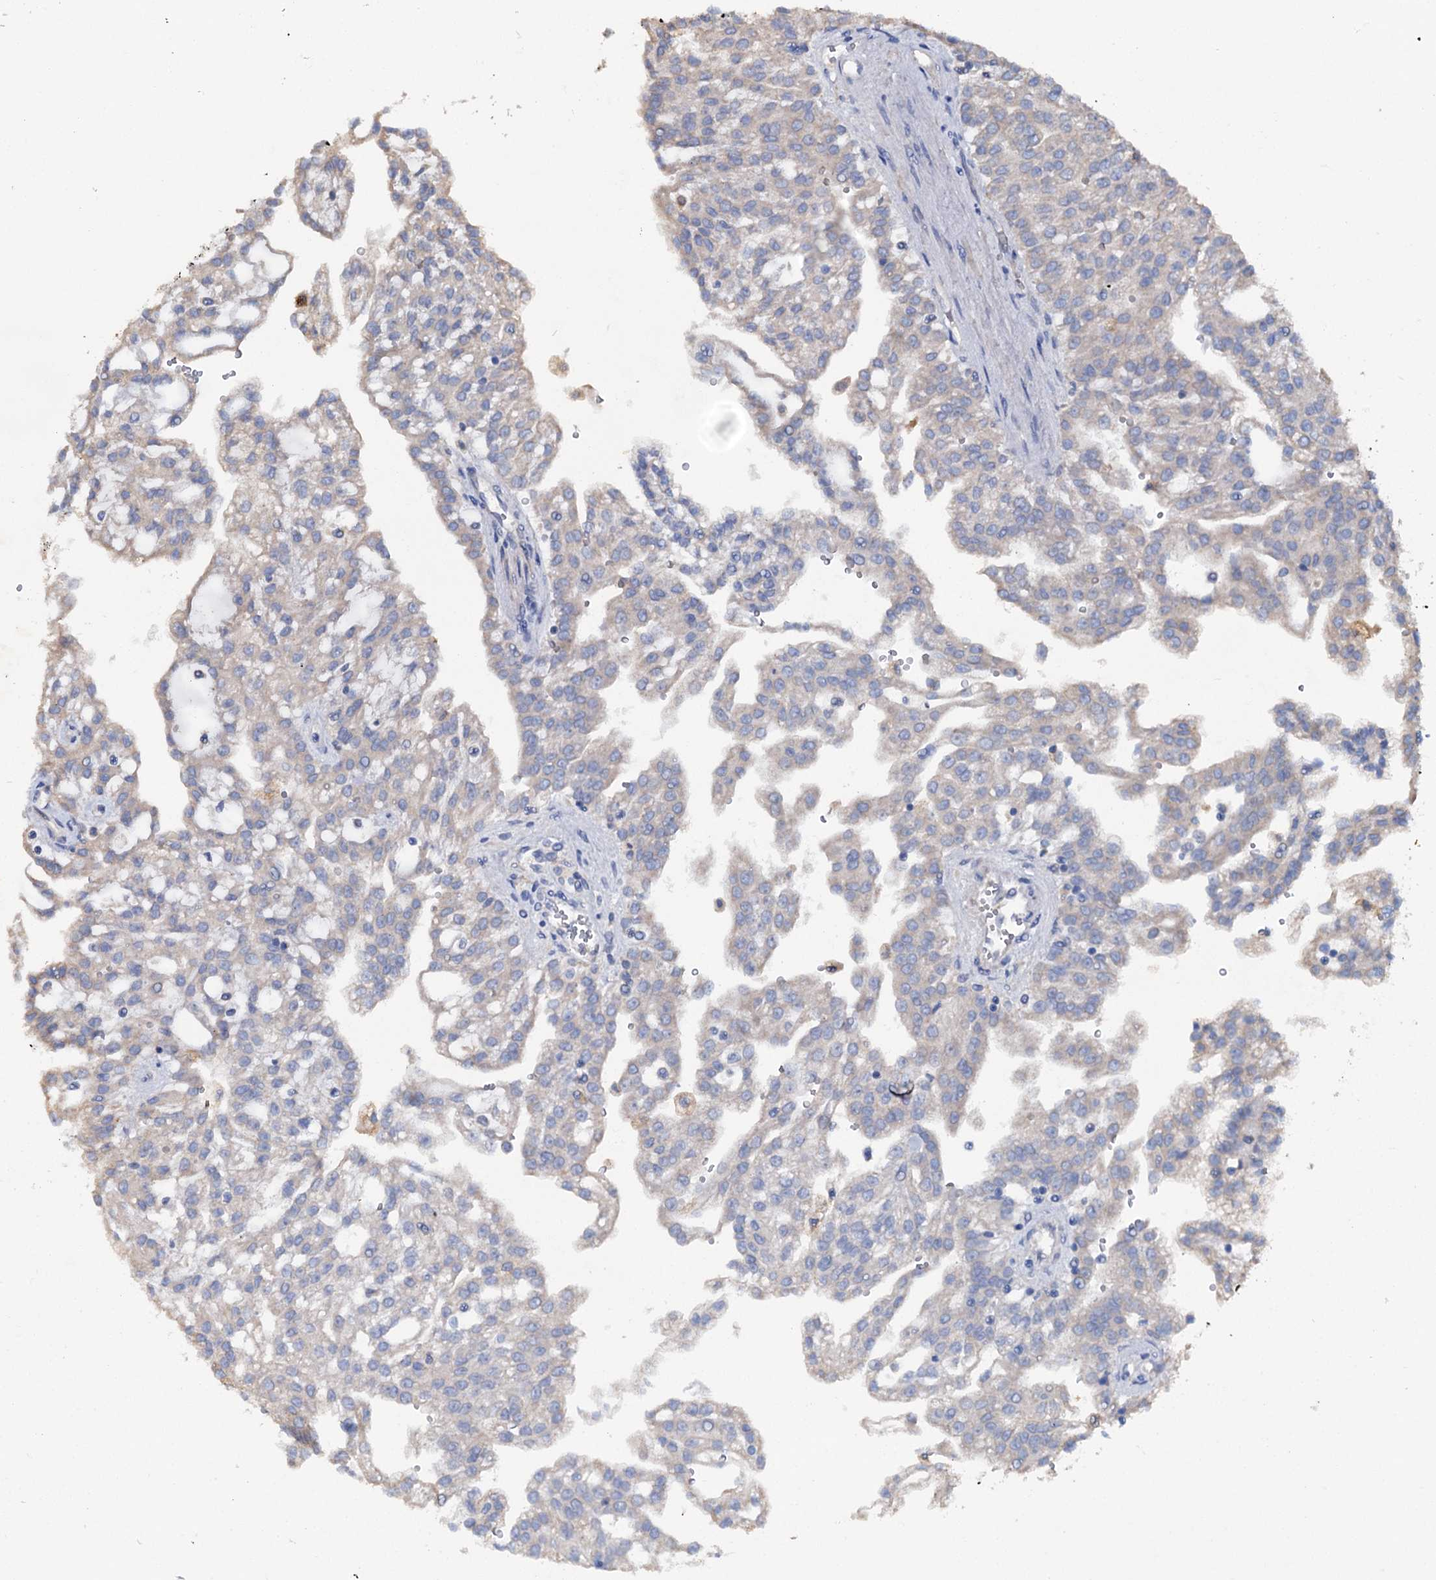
{"staining": {"intensity": "negative", "quantity": "none", "location": "none"}, "tissue": "renal cancer", "cell_type": "Tumor cells", "image_type": "cancer", "snomed": [{"axis": "morphology", "description": "Adenocarcinoma, NOS"}, {"axis": "topography", "description": "Kidney"}], "caption": "Immunohistochemical staining of adenocarcinoma (renal) displays no significant positivity in tumor cells. Nuclei are stained in blue.", "gene": "IL17RD", "patient": {"sex": "male", "age": 63}}